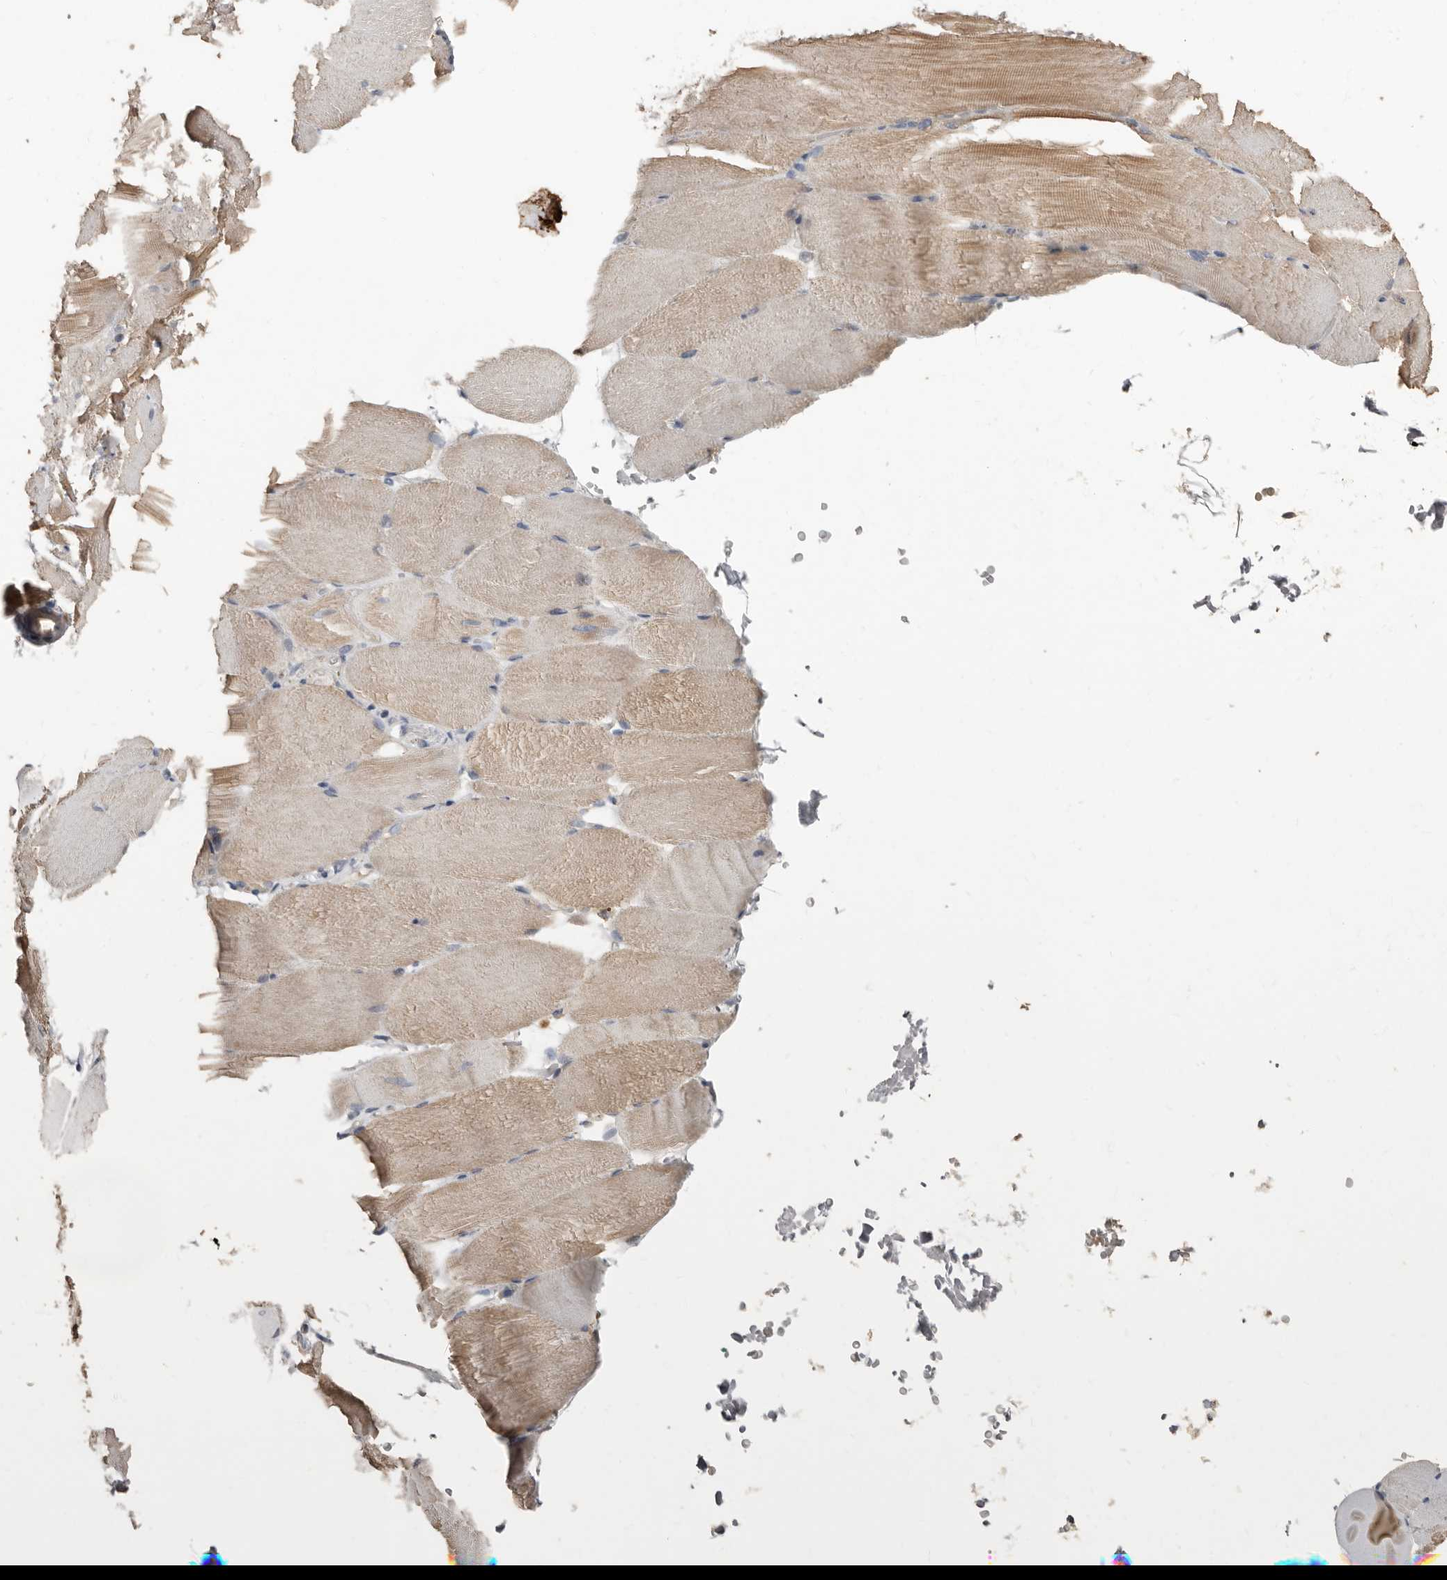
{"staining": {"intensity": "moderate", "quantity": "<25%", "location": "cytoplasmic/membranous"}, "tissue": "skeletal muscle", "cell_type": "Myocytes", "image_type": "normal", "snomed": [{"axis": "morphology", "description": "Normal tissue, NOS"}, {"axis": "topography", "description": "Skeletal muscle"}, {"axis": "topography", "description": "Parathyroid gland"}], "caption": "Moderate cytoplasmic/membranous positivity for a protein is appreciated in approximately <25% of myocytes of unremarkable skeletal muscle using immunohistochemistry (IHC).", "gene": "KIF26B", "patient": {"sex": "female", "age": 37}}